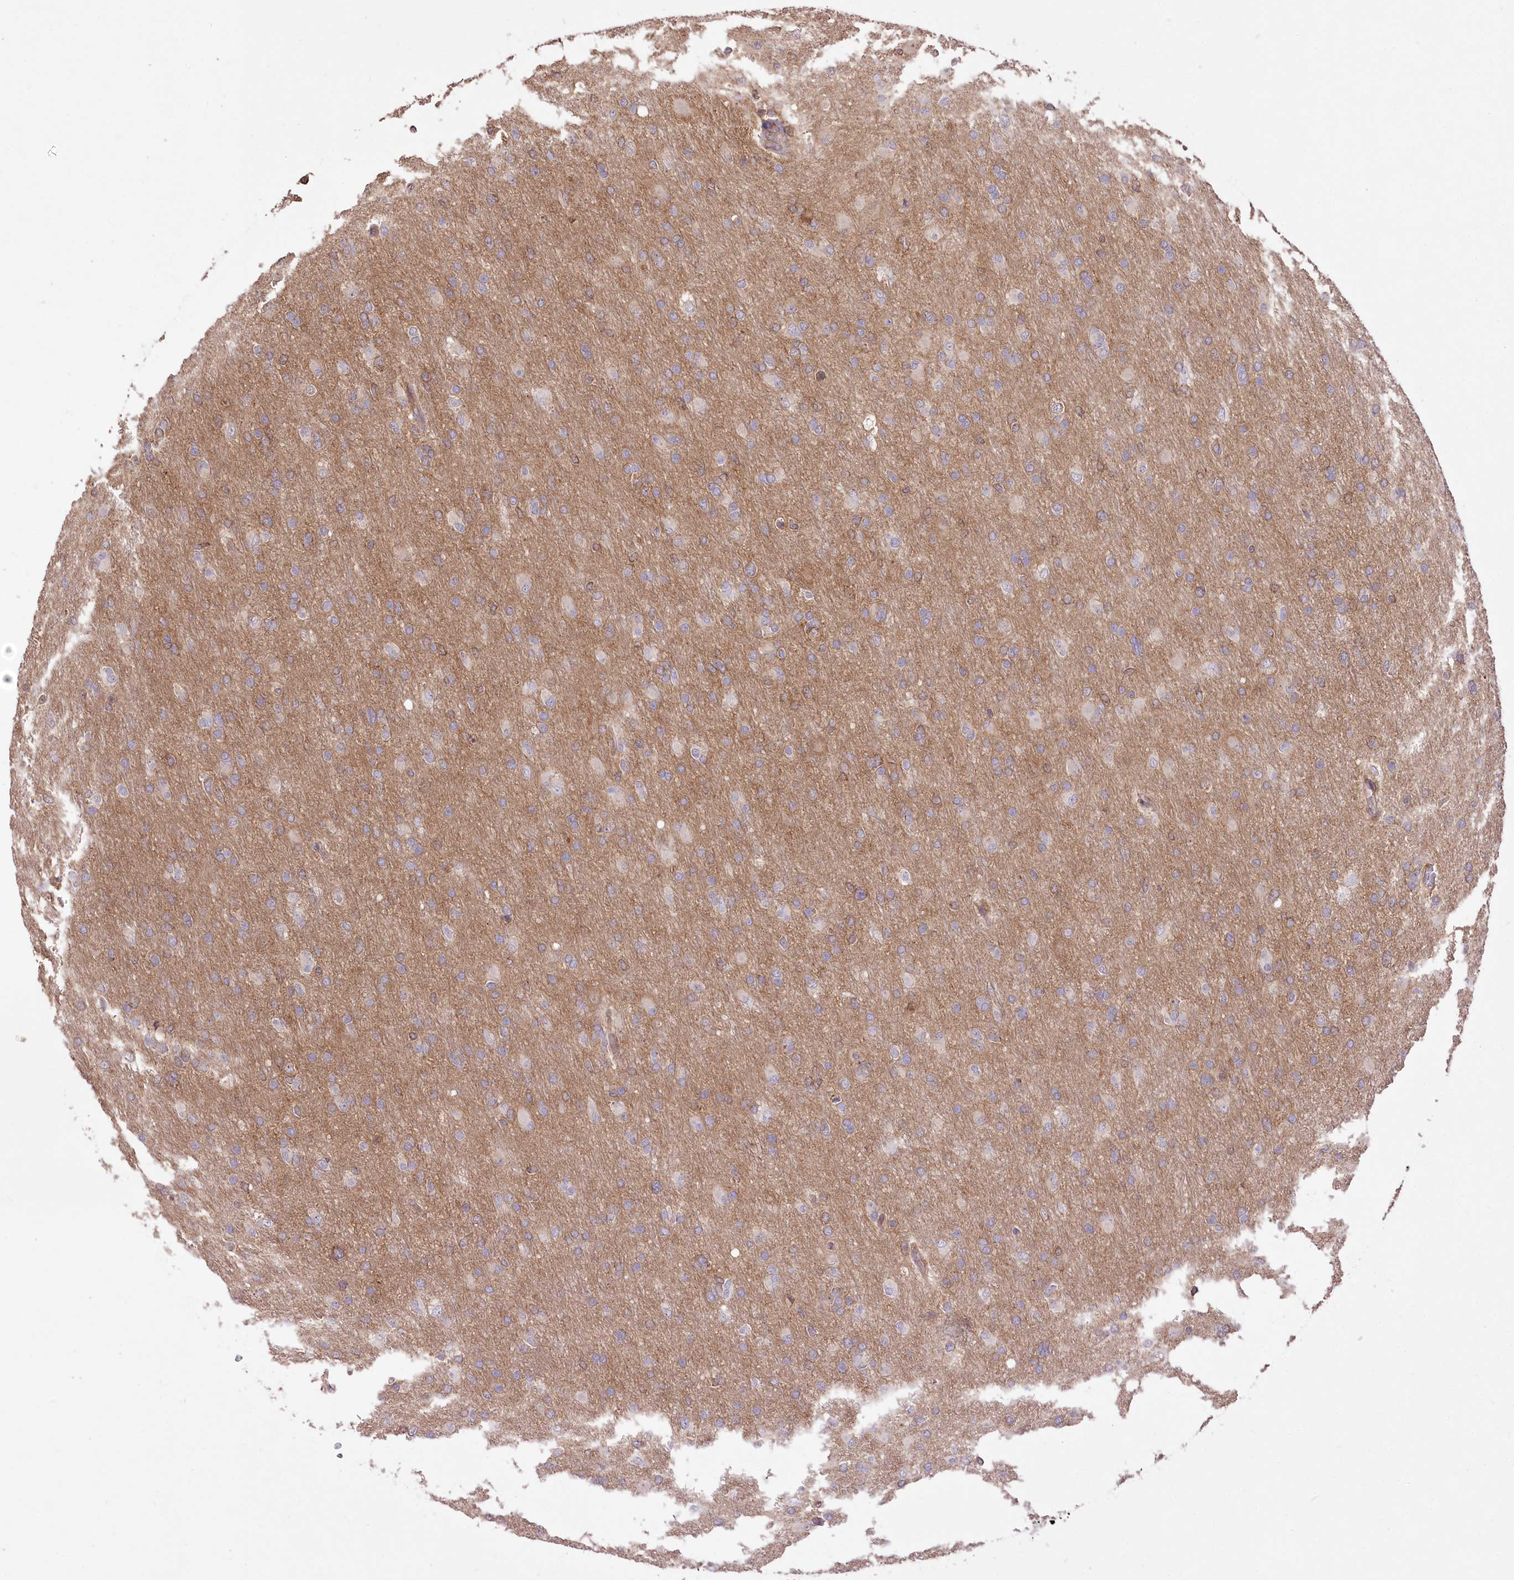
{"staining": {"intensity": "weak", "quantity": "25%-75%", "location": "cytoplasmic/membranous"}, "tissue": "glioma", "cell_type": "Tumor cells", "image_type": "cancer", "snomed": [{"axis": "morphology", "description": "Glioma, malignant, High grade"}, {"axis": "topography", "description": "Cerebral cortex"}], "caption": "Immunohistochemical staining of human malignant high-grade glioma displays low levels of weak cytoplasmic/membranous positivity in about 25%-75% of tumor cells.", "gene": "XYLB", "patient": {"sex": "female", "age": 36}}